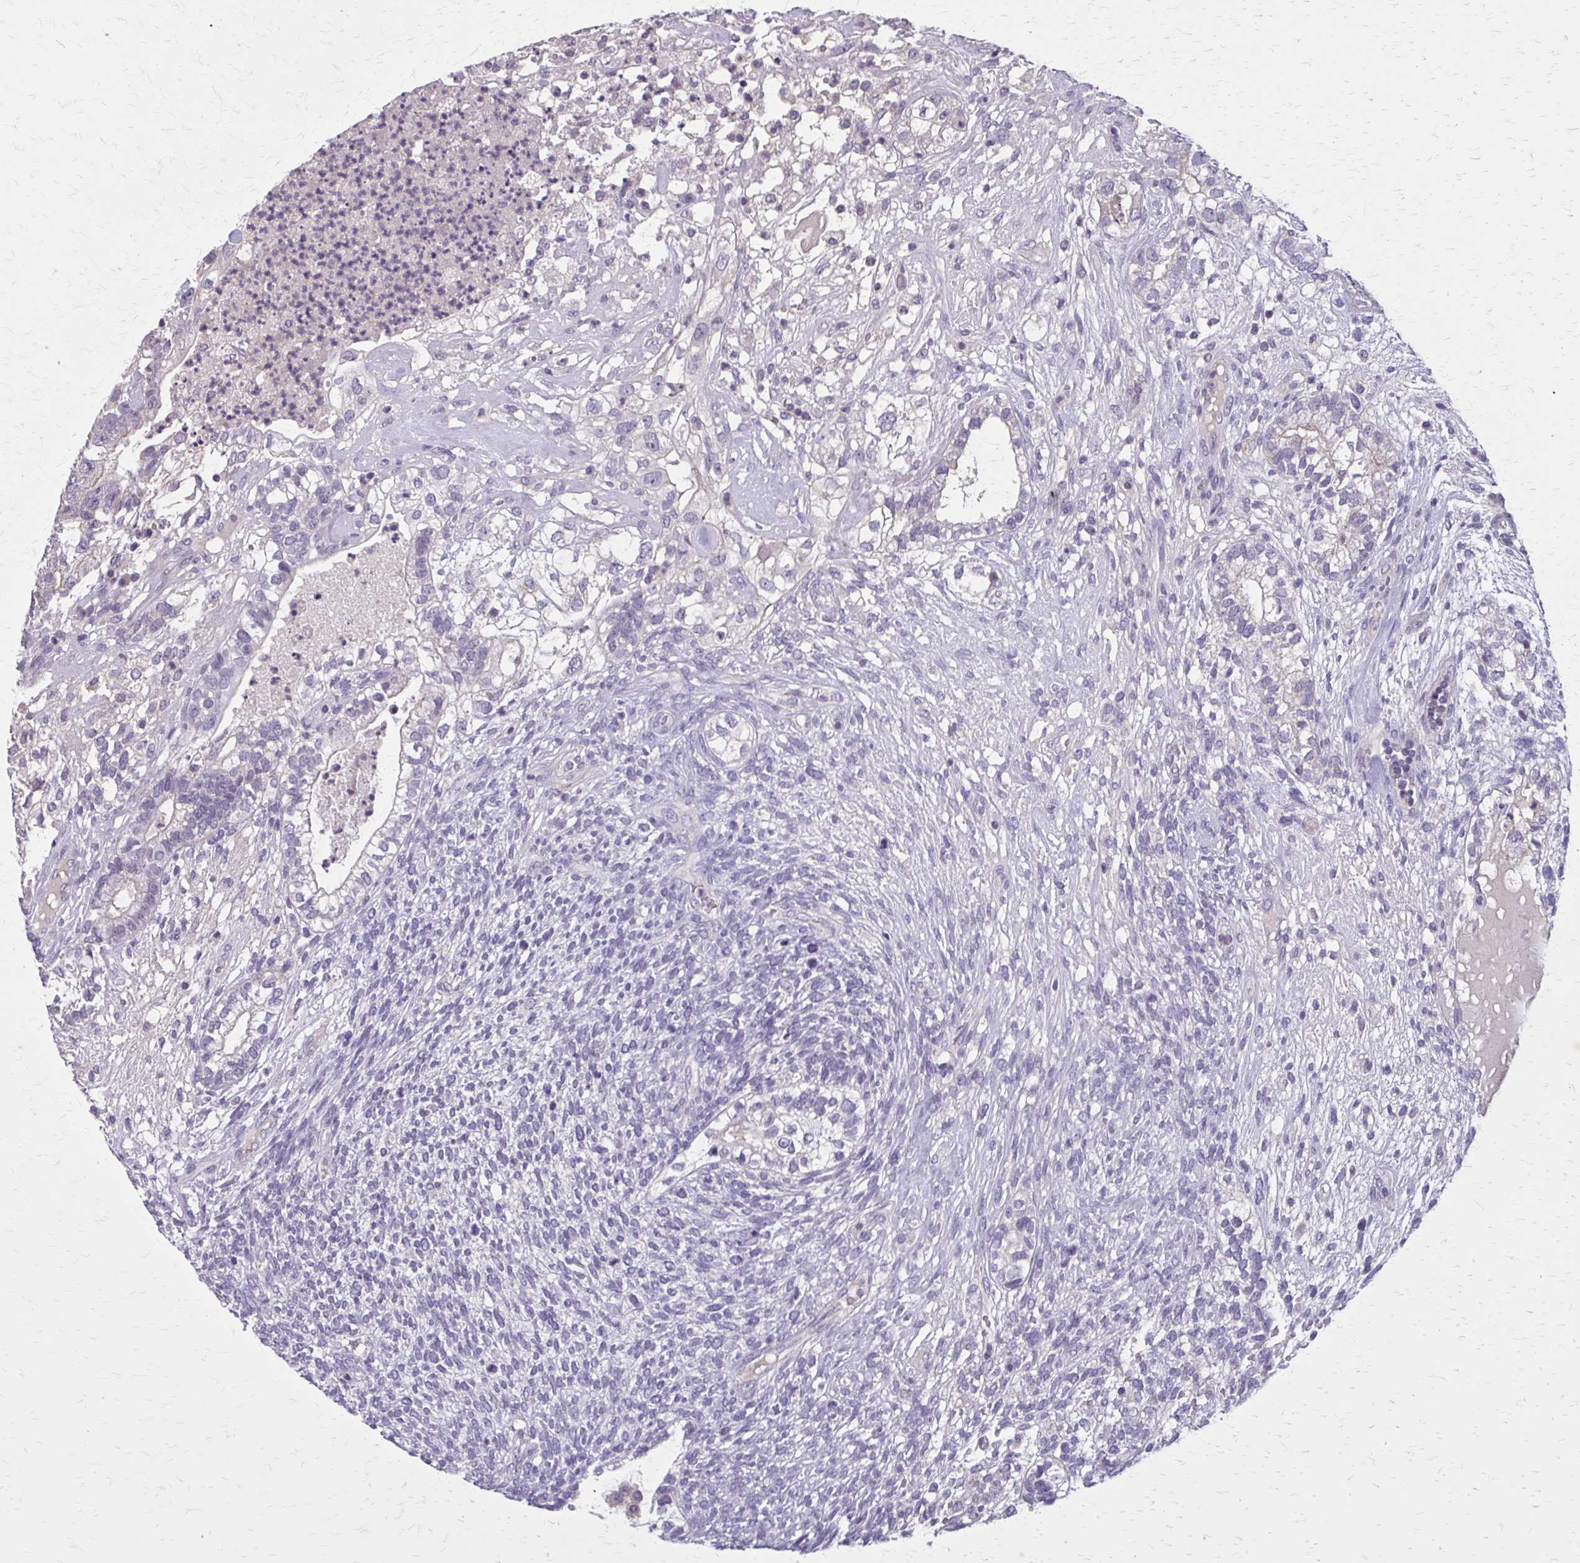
{"staining": {"intensity": "negative", "quantity": "none", "location": "none"}, "tissue": "testis cancer", "cell_type": "Tumor cells", "image_type": "cancer", "snomed": [{"axis": "morphology", "description": "Seminoma, NOS"}, {"axis": "morphology", "description": "Carcinoma, Embryonal, NOS"}, {"axis": "topography", "description": "Testis"}], "caption": "Seminoma (testis) was stained to show a protein in brown. There is no significant expression in tumor cells.", "gene": "OR4A47", "patient": {"sex": "male", "age": 41}}